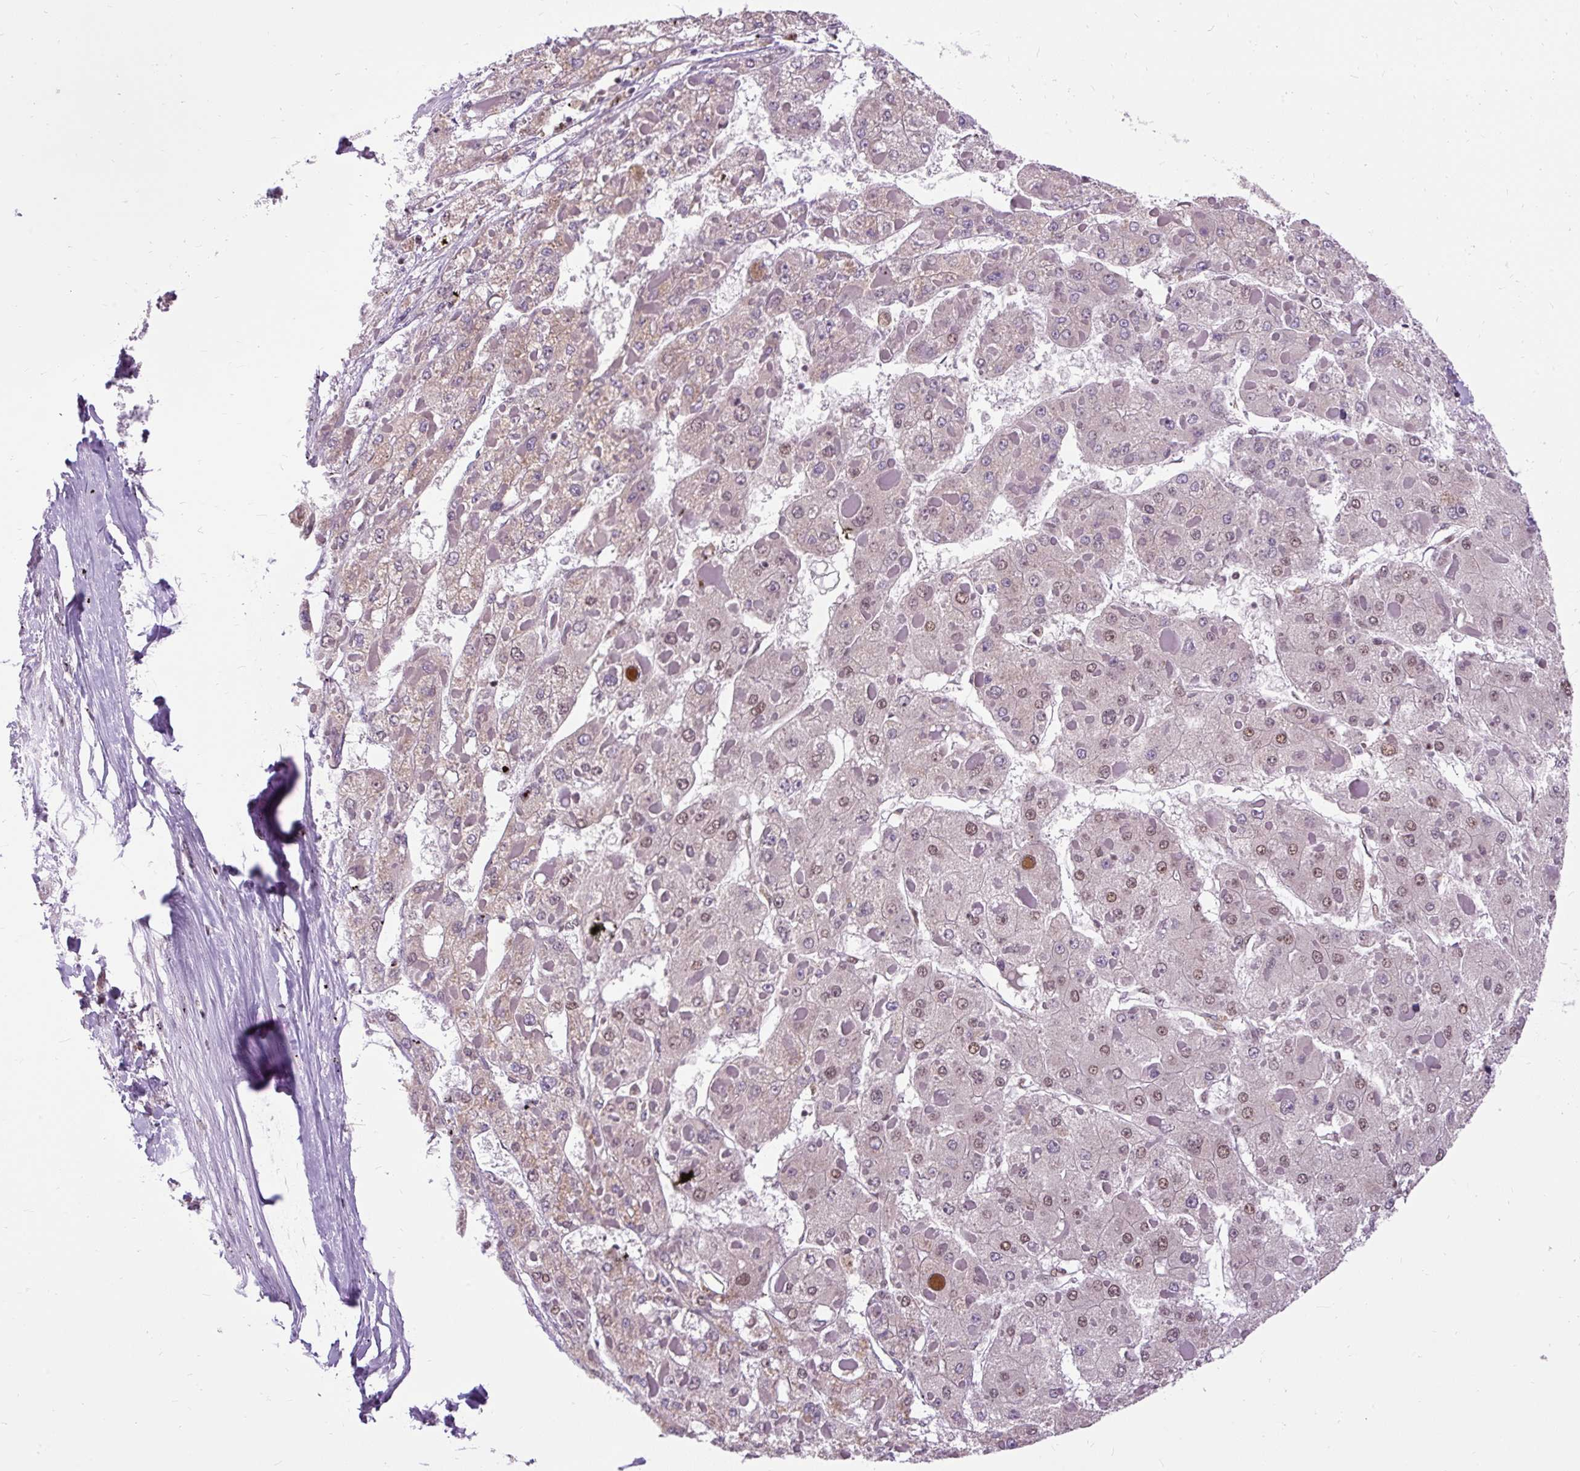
{"staining": {"intensity": "weak", "quantity": "25%-75%", "location": "nuclear"}, "tissue": "liver cancer", "cell_type": "Tumor cells", "image_type": "cancer", "snomed": [{"axis": "morphology", "description": "Carcinoma, Hepatocellular, NOS"}, {"axis": "topography", "description": "Liver"}], "caption": "Immunohistochemical staining of liver hepatocellular carcinoma demonstrates low levels of weak nuclear protein expression in about 25%-75% of tumor cells.", "gene": "ZNF672", "patient": {"sex": "female", "age": 73}}